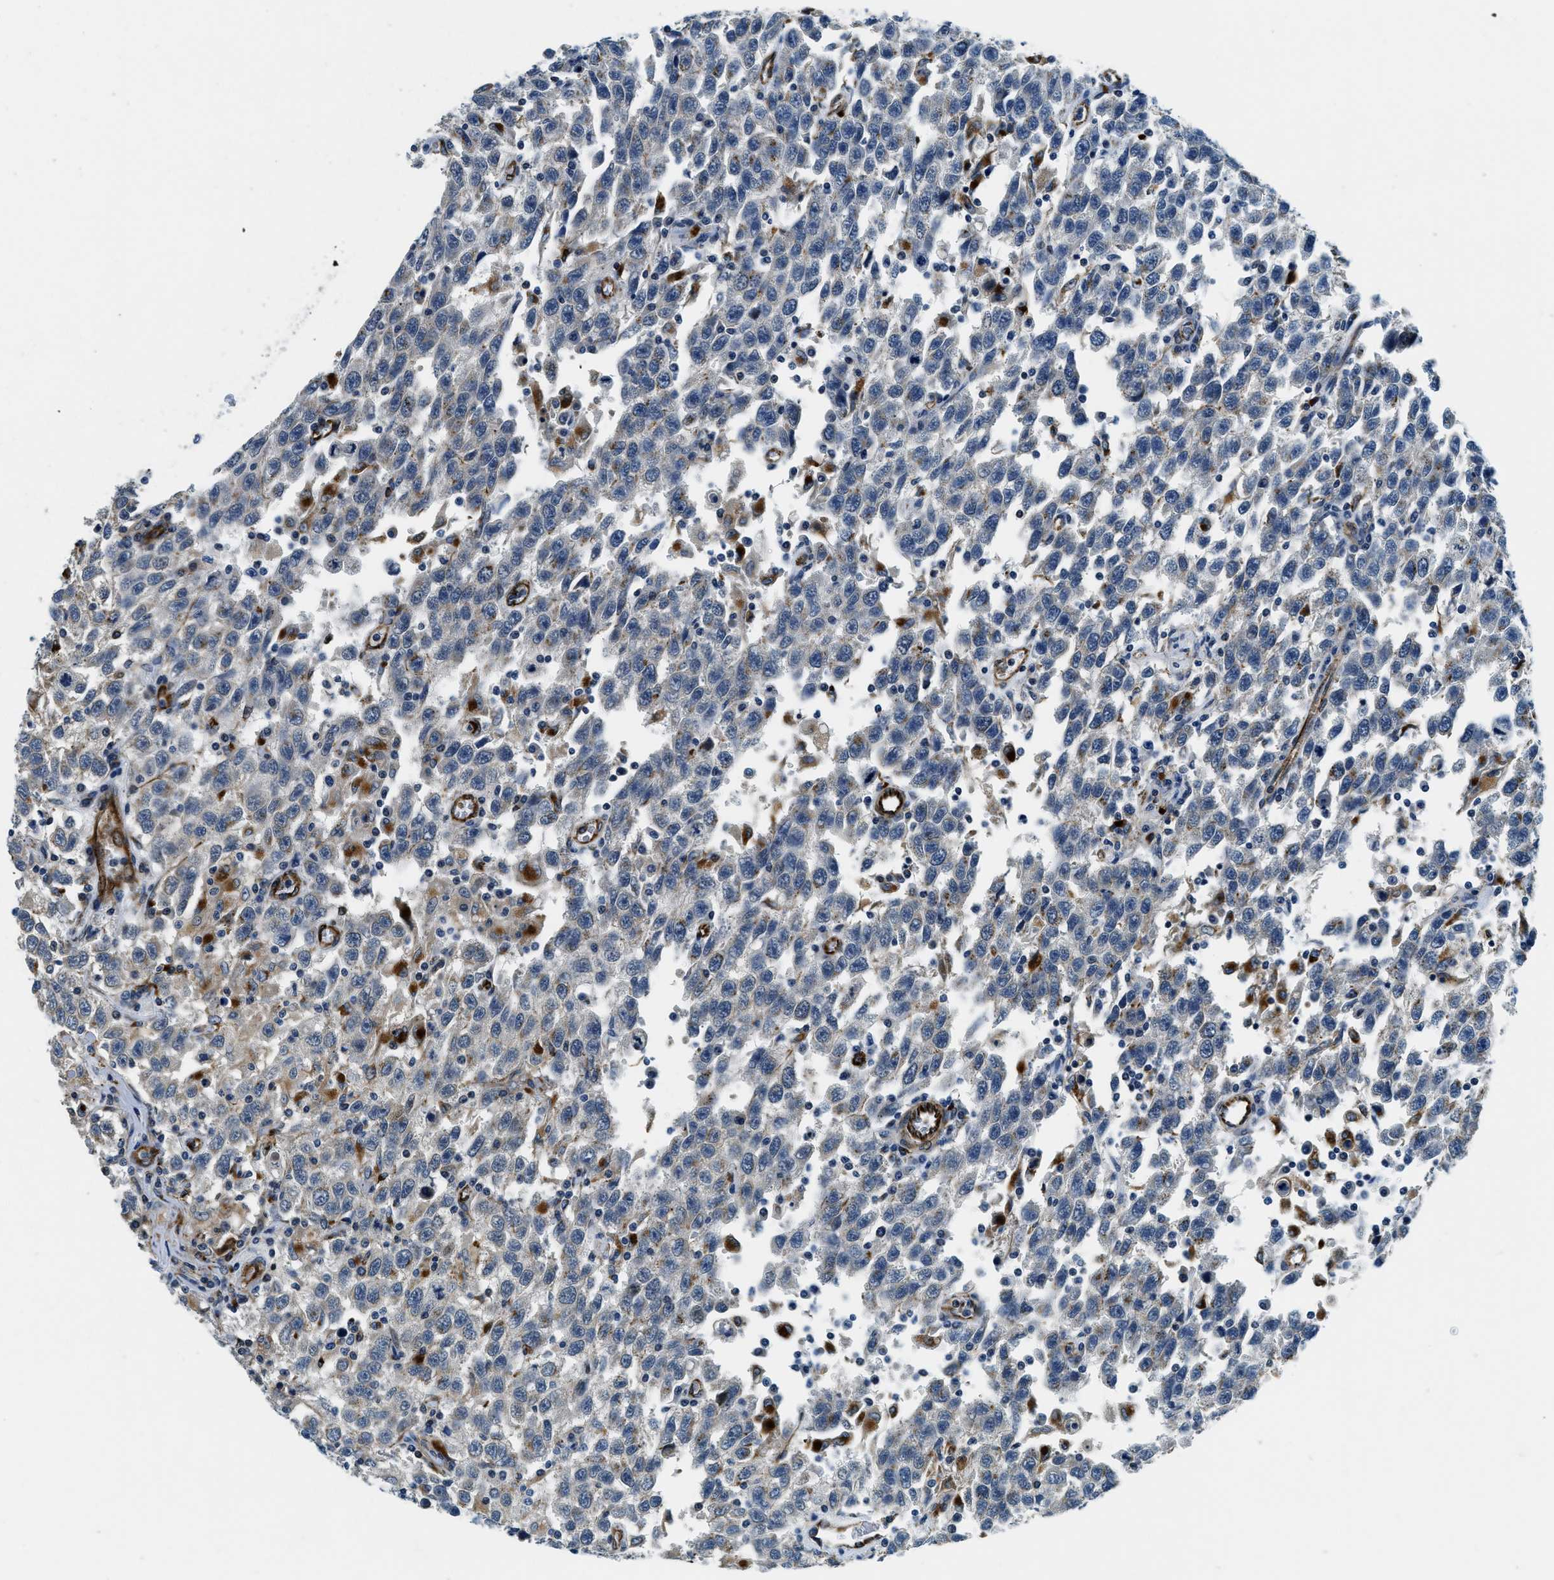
{"staining": {"intensity": "negative", "quantity": "none", "location": "none"}, "tissue": "testis cancer", "cell_type": "Tumor cells", "image_type": "cancer", "snomed": [{"axis": "morphology", "description": "Seminoma, NOS"}, {"axis": "topography", "description": "Testis"}], "caption": "A high-resolution image shows immunohistochemistry staining of testis cancer, which displays no significant expression in tumor cells. (DAB (3,3'-diaminobenzidine) immunohistochemistry with hematoxylin counter stain).", "gene": "GNS", "patient": {"sex": "male", "age": 41}}